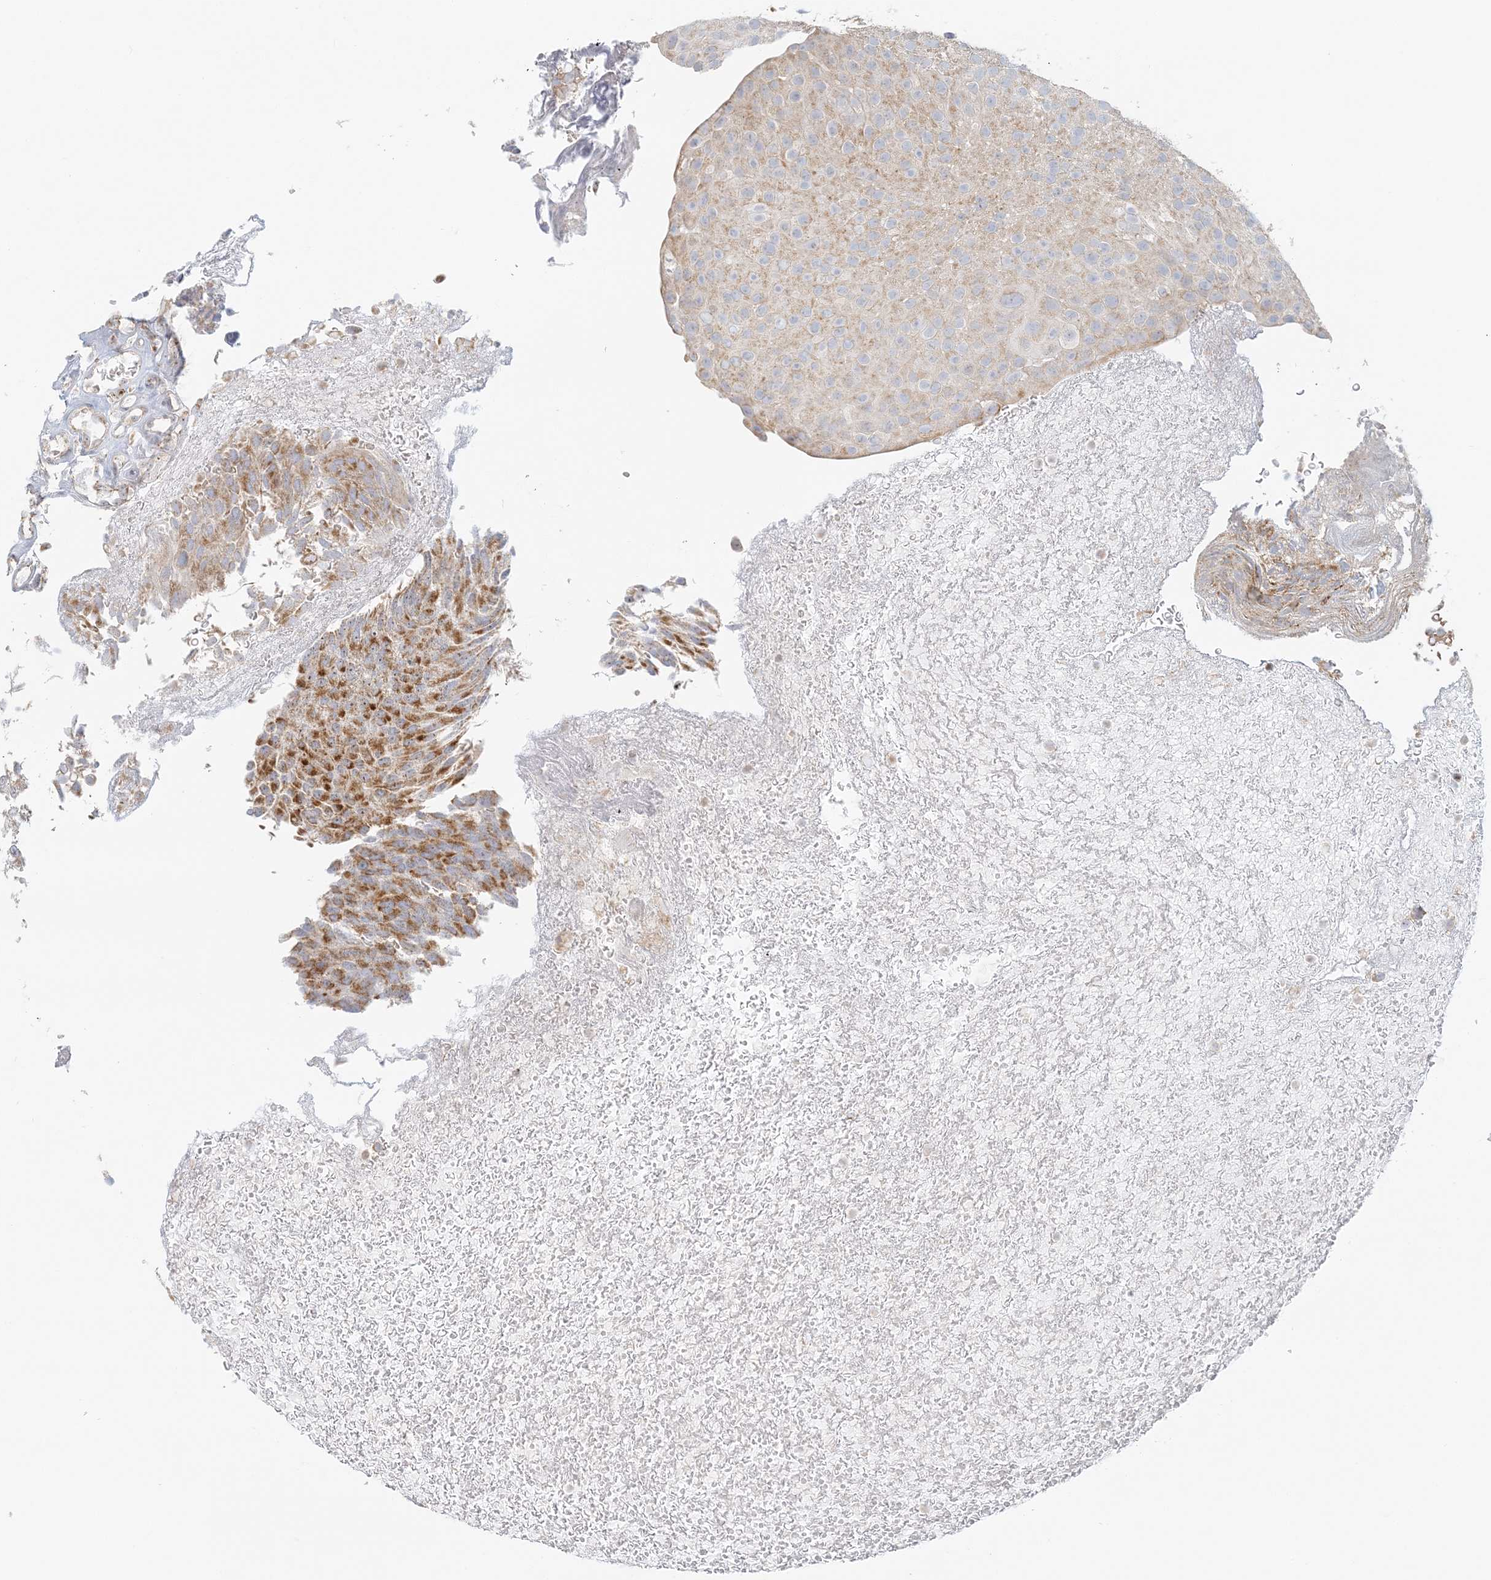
{"staining": {"intensity": "moderate", "quantity": "<25%", "location": "cytoplasmic/membranous"}, "tissue": "urothelial cancer", "cell_type": "Tumor cells", "image_type": "cancer", "snomed": [{"axis": "morphology", "description": "Urothelial carcinoma, Low grade"}, {"axis": "topography", "description": "Urinary bladder"}], "caption": "IHC micrograph of human urothelial cancer stained for a protein (brown), which shows low levels of moderate cytoplasmic/membranous positivity in about <25% of tumor cells.", "gene": "UBE2F", "patient": {"sex": "male", "age": 78}}